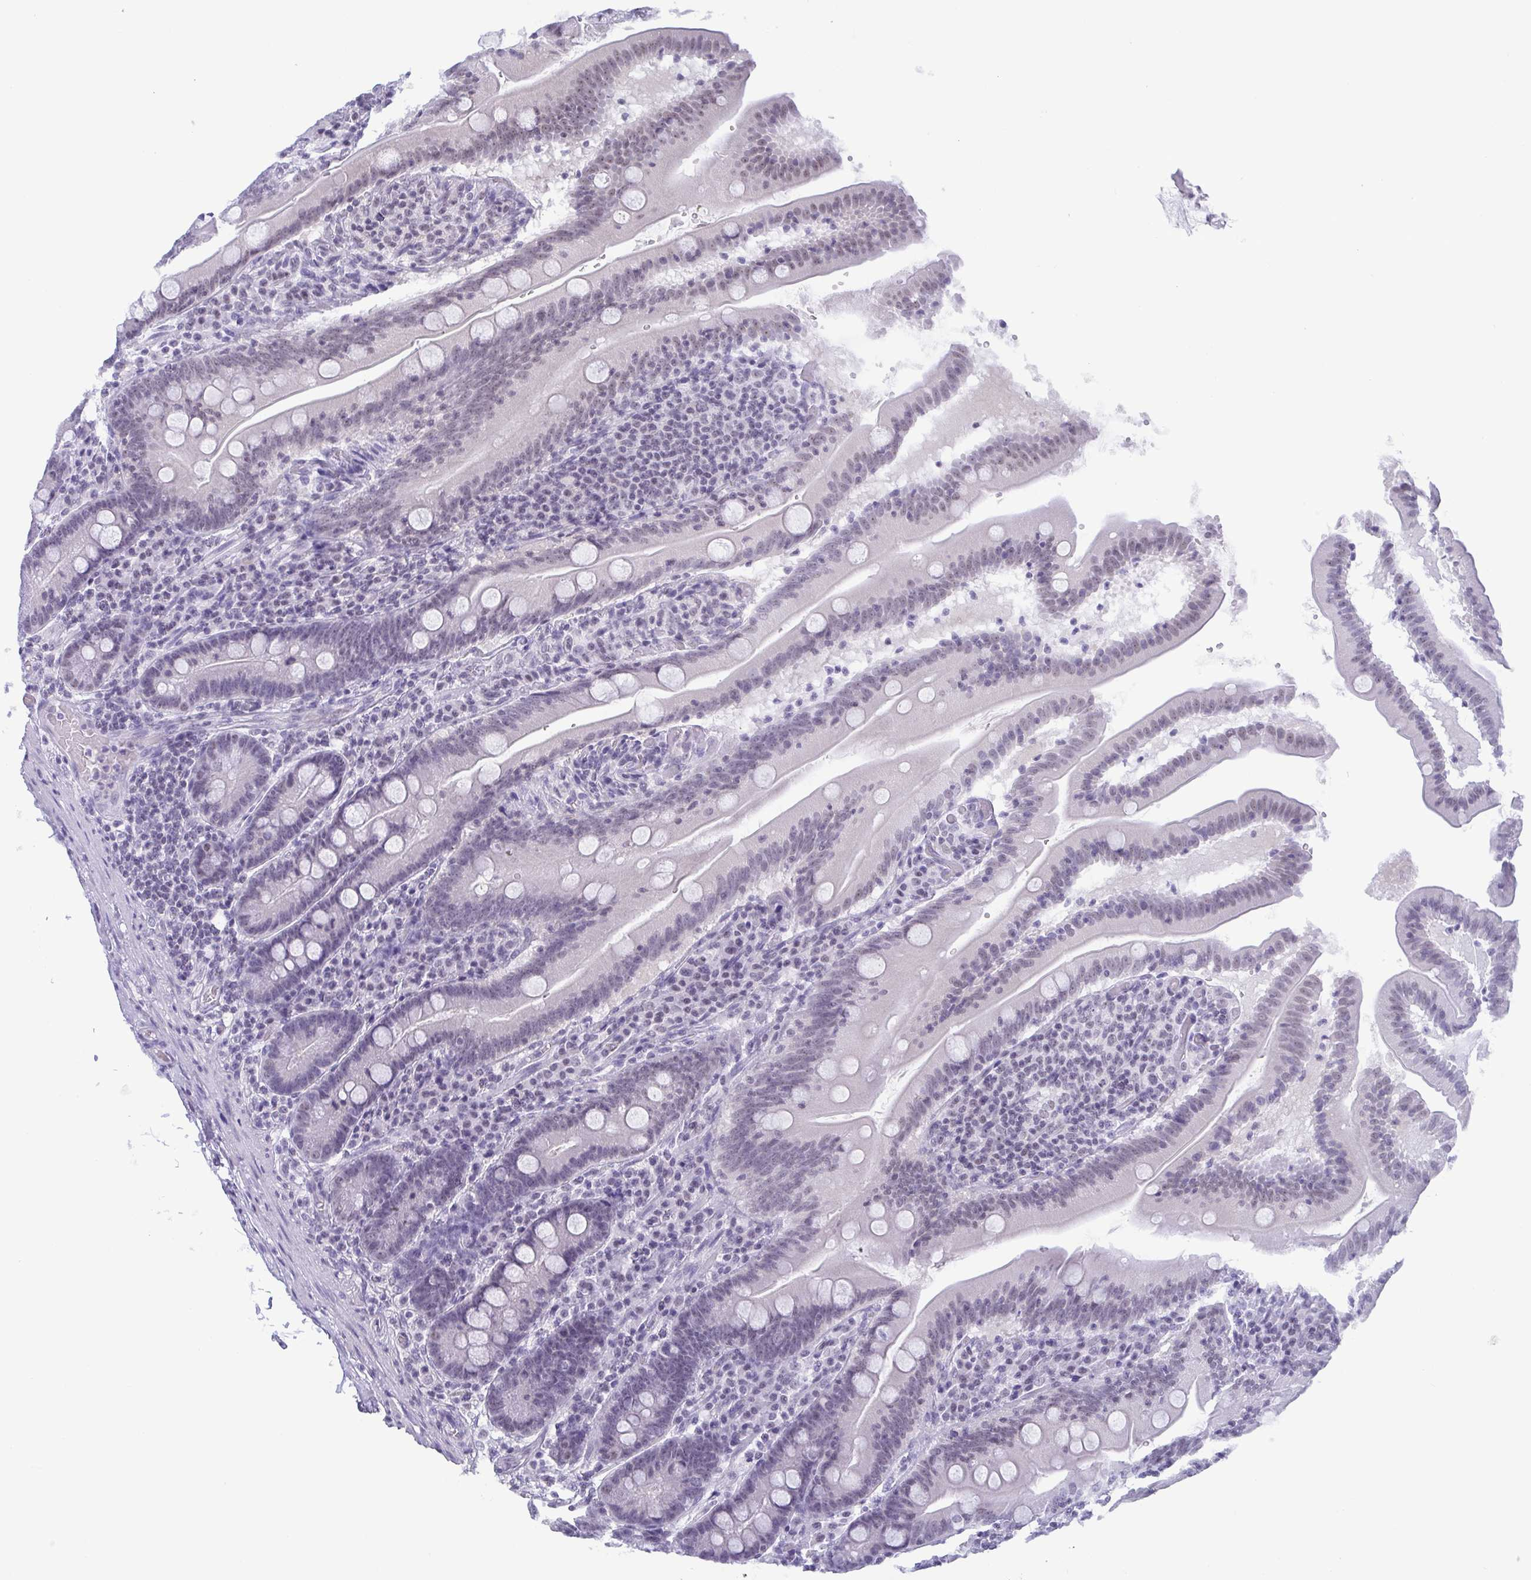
{"staining": {"intensity": "negative", "quantity": "none", "location": "none"}, "tissue": "small intestine", "cell_type": "Glandular cells", "image_type": "normal", "snomed": [{"axis": "morphology", "description": "Normal tissue, NOS"}, {"axis": "topography", "description": "Small intestine"}], "caption": "This is an IHC image of benign human small intestine. There is no expression in glandular cells.", "gene": "BZW1", "patient": {"sex": "male", "age": 37}}